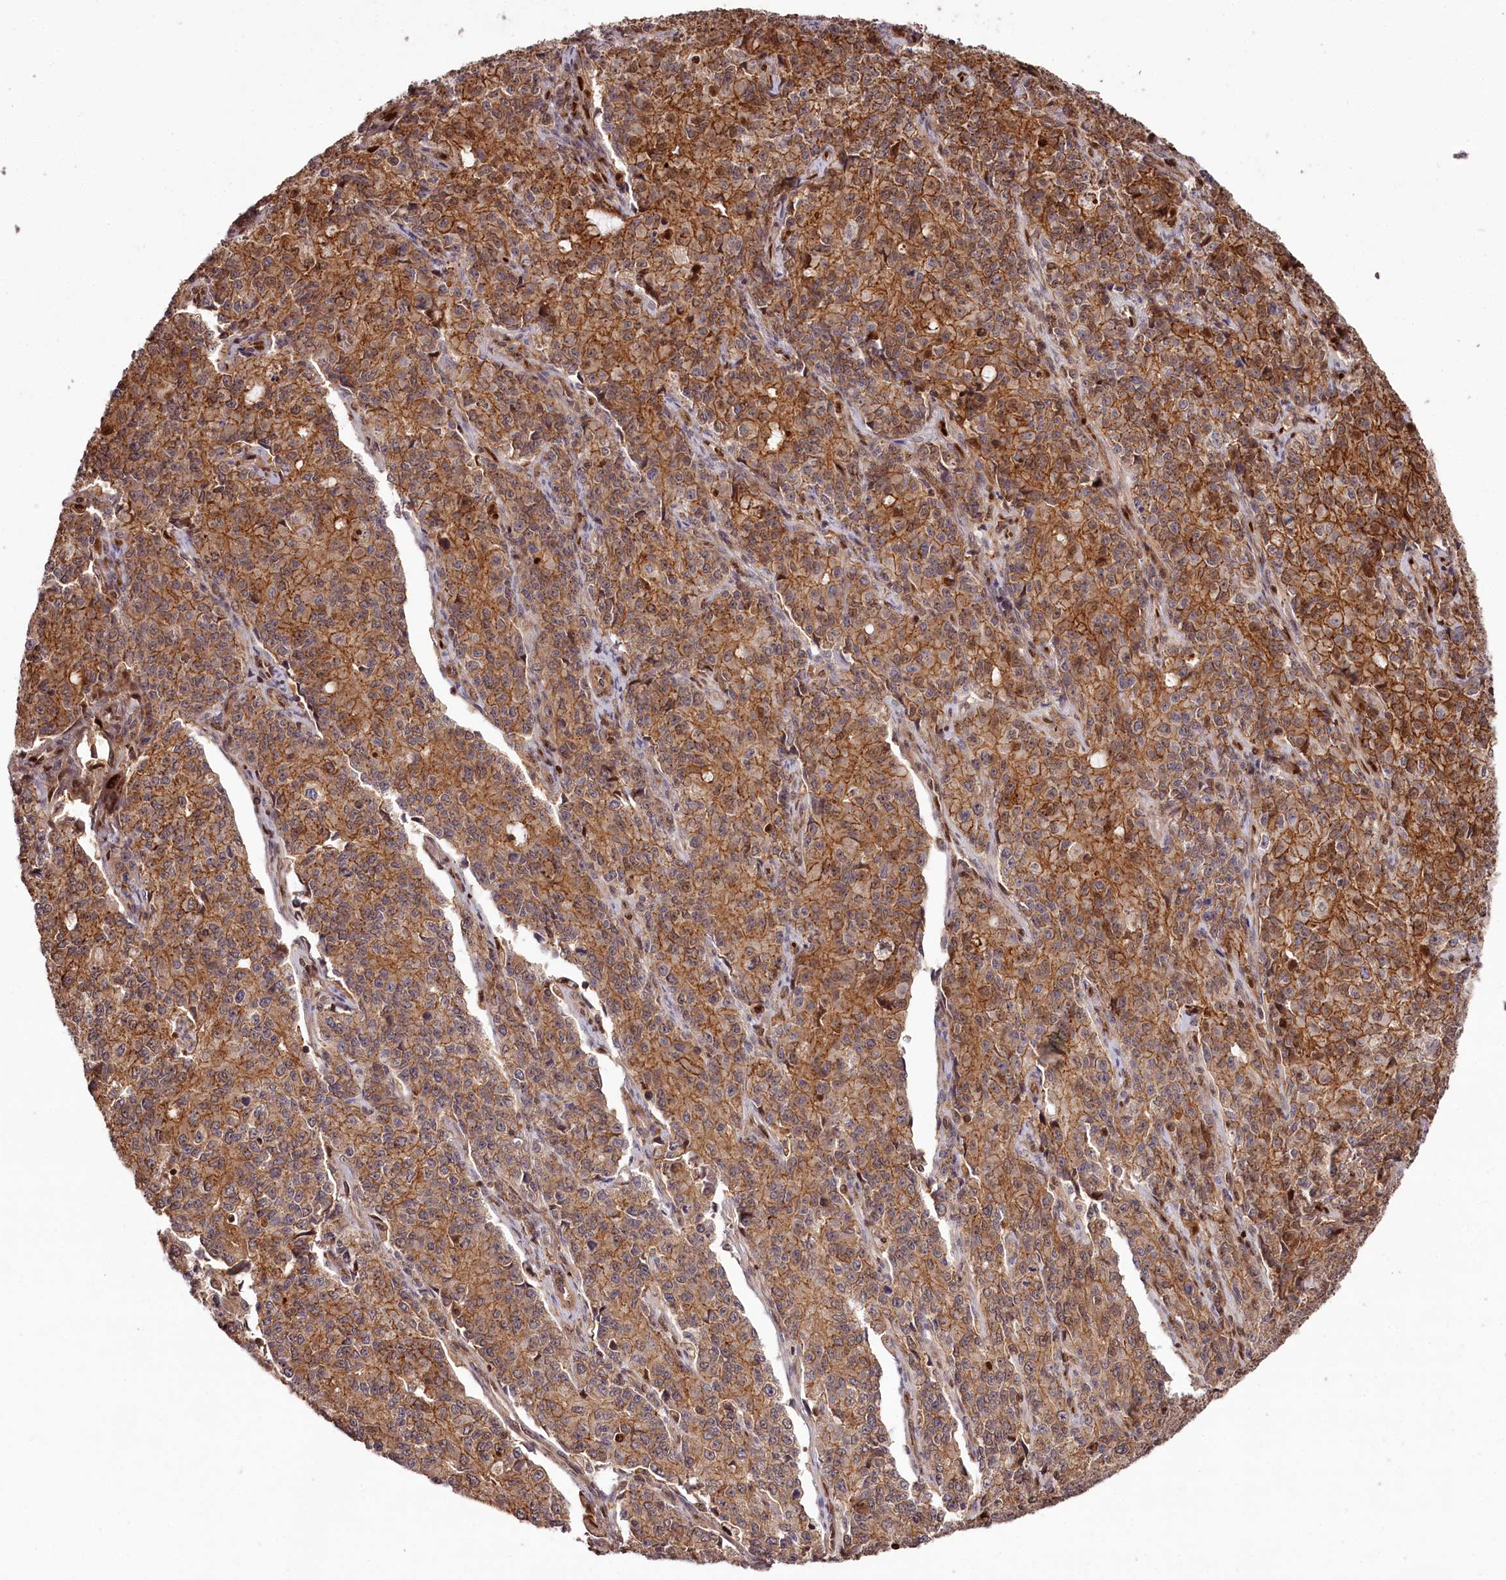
{"staining": {"intensity": "moderate", "quantity": ">75%", "location": "cytoplasmic/membranous"}, "tissue": "endometrial cancer", "cell_type": "Tumor cells", "image_type": "cancer", "snomed": [{"axis": "morphology", "description": "Adenocarcinoma, NOS"}, {"axis": "topography", "description": "Endometrium"}], "caption": "Tumor cells display medium levels of moderate cytoplasmic/membranous staining in approximately >75% of cells in human adenocarcinoma (endometrial).", "gene": "KIF14", "patient": {"sex": "female", "age": 50}}